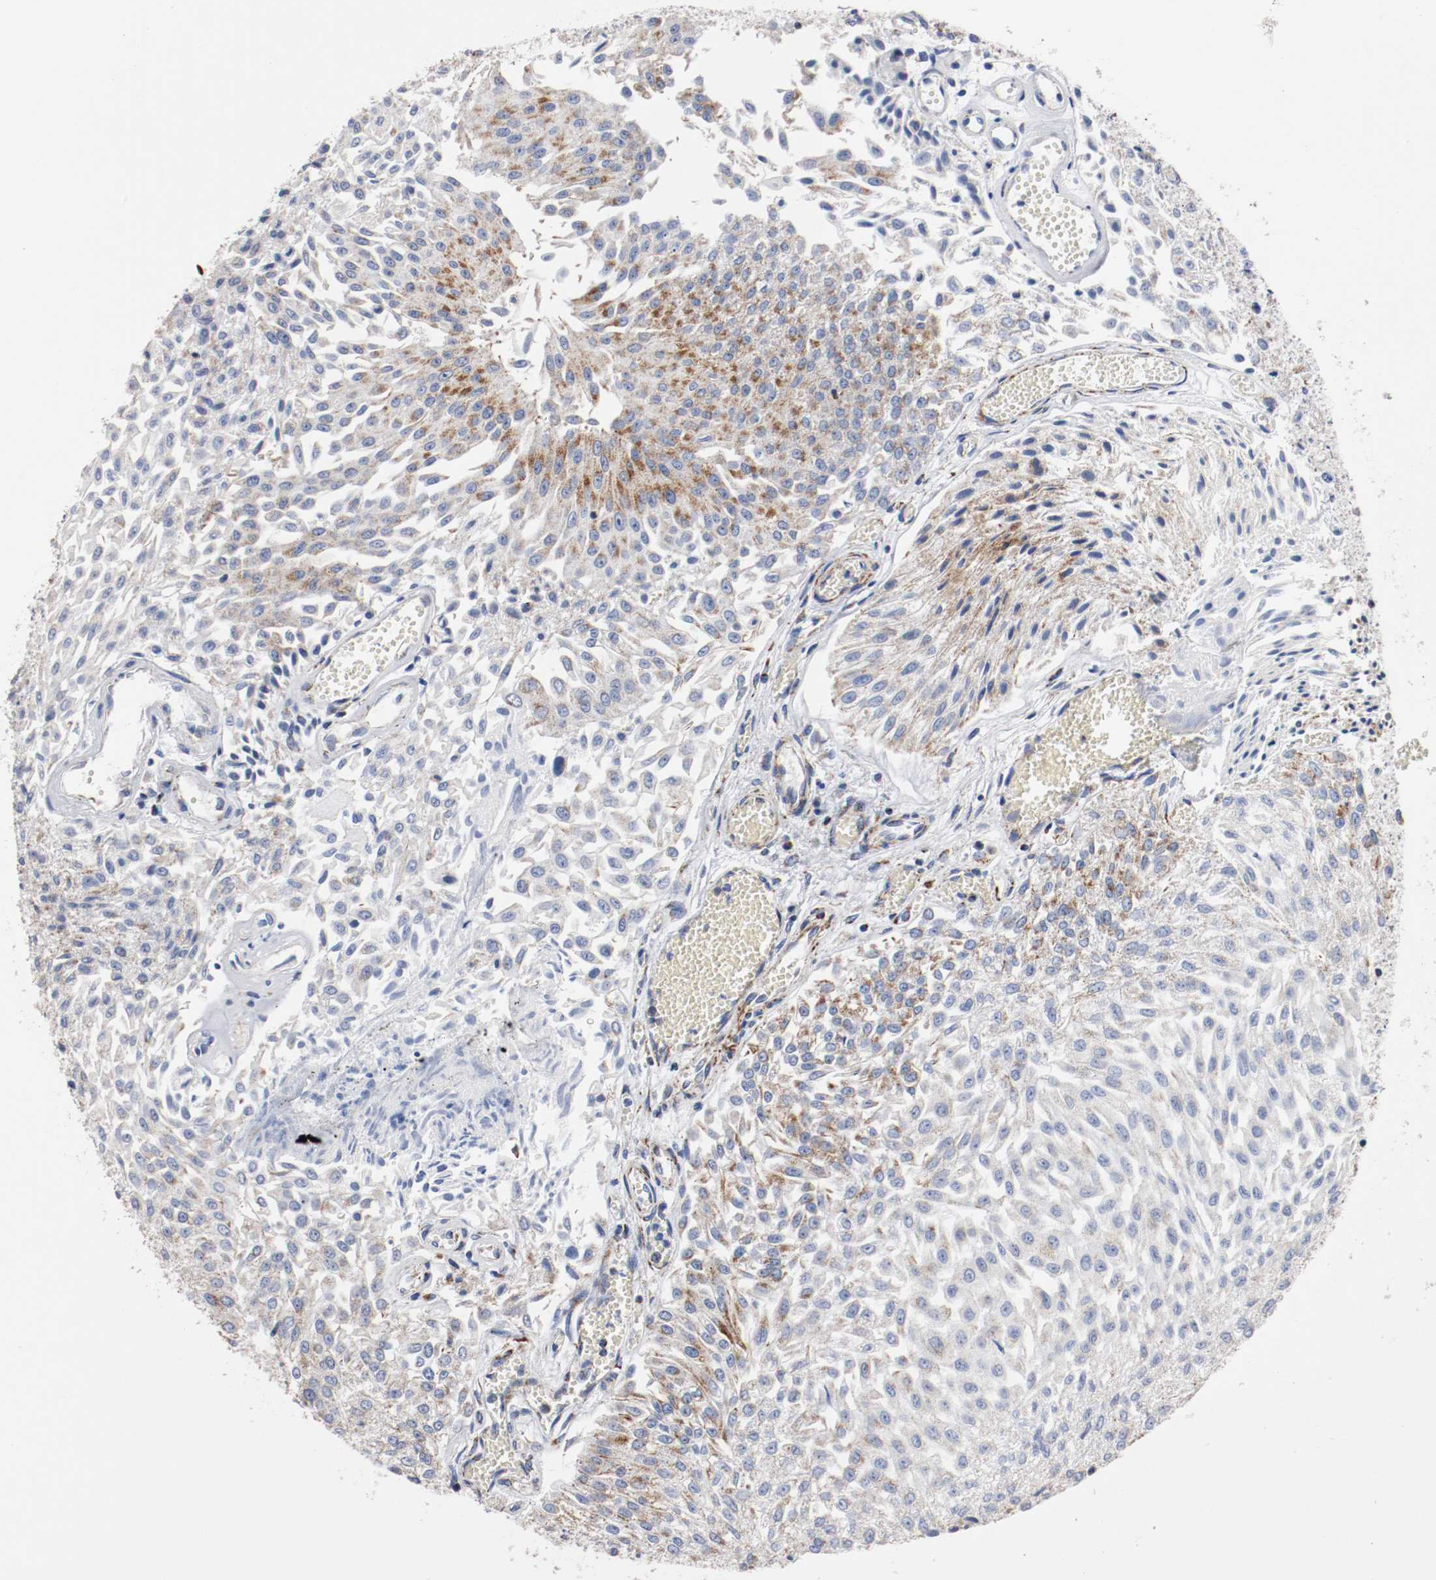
{"staining": {"intensity": "moderate", "quantity": "25%-75%", "location": "cytoplasmic/membranous"}, "tissue": "urothelial cancer", "cell_type": "Tumor cells", "image_type": "cancer", "snomed": [{"axis": "morphology", "description": "Urothelial carcinoma, Low grade"}, {"axis": "topography", "description": "Urinary bladder"}], "caption": "High-magnification brightfield microscopy of urothelial cancer stained with DAB (3,3'-diaminobenzidine) (brown) and counterstained with hematoxylin (blue). tumor cells exhibit moderate cytoplasmic/membranous expression is appreciated in about25%-75% of cells. (Brightfield microscopy of DAB IHC at high magnification).", "gene": "TUBD1", "patient": {"sex": "male", "age": 86}}